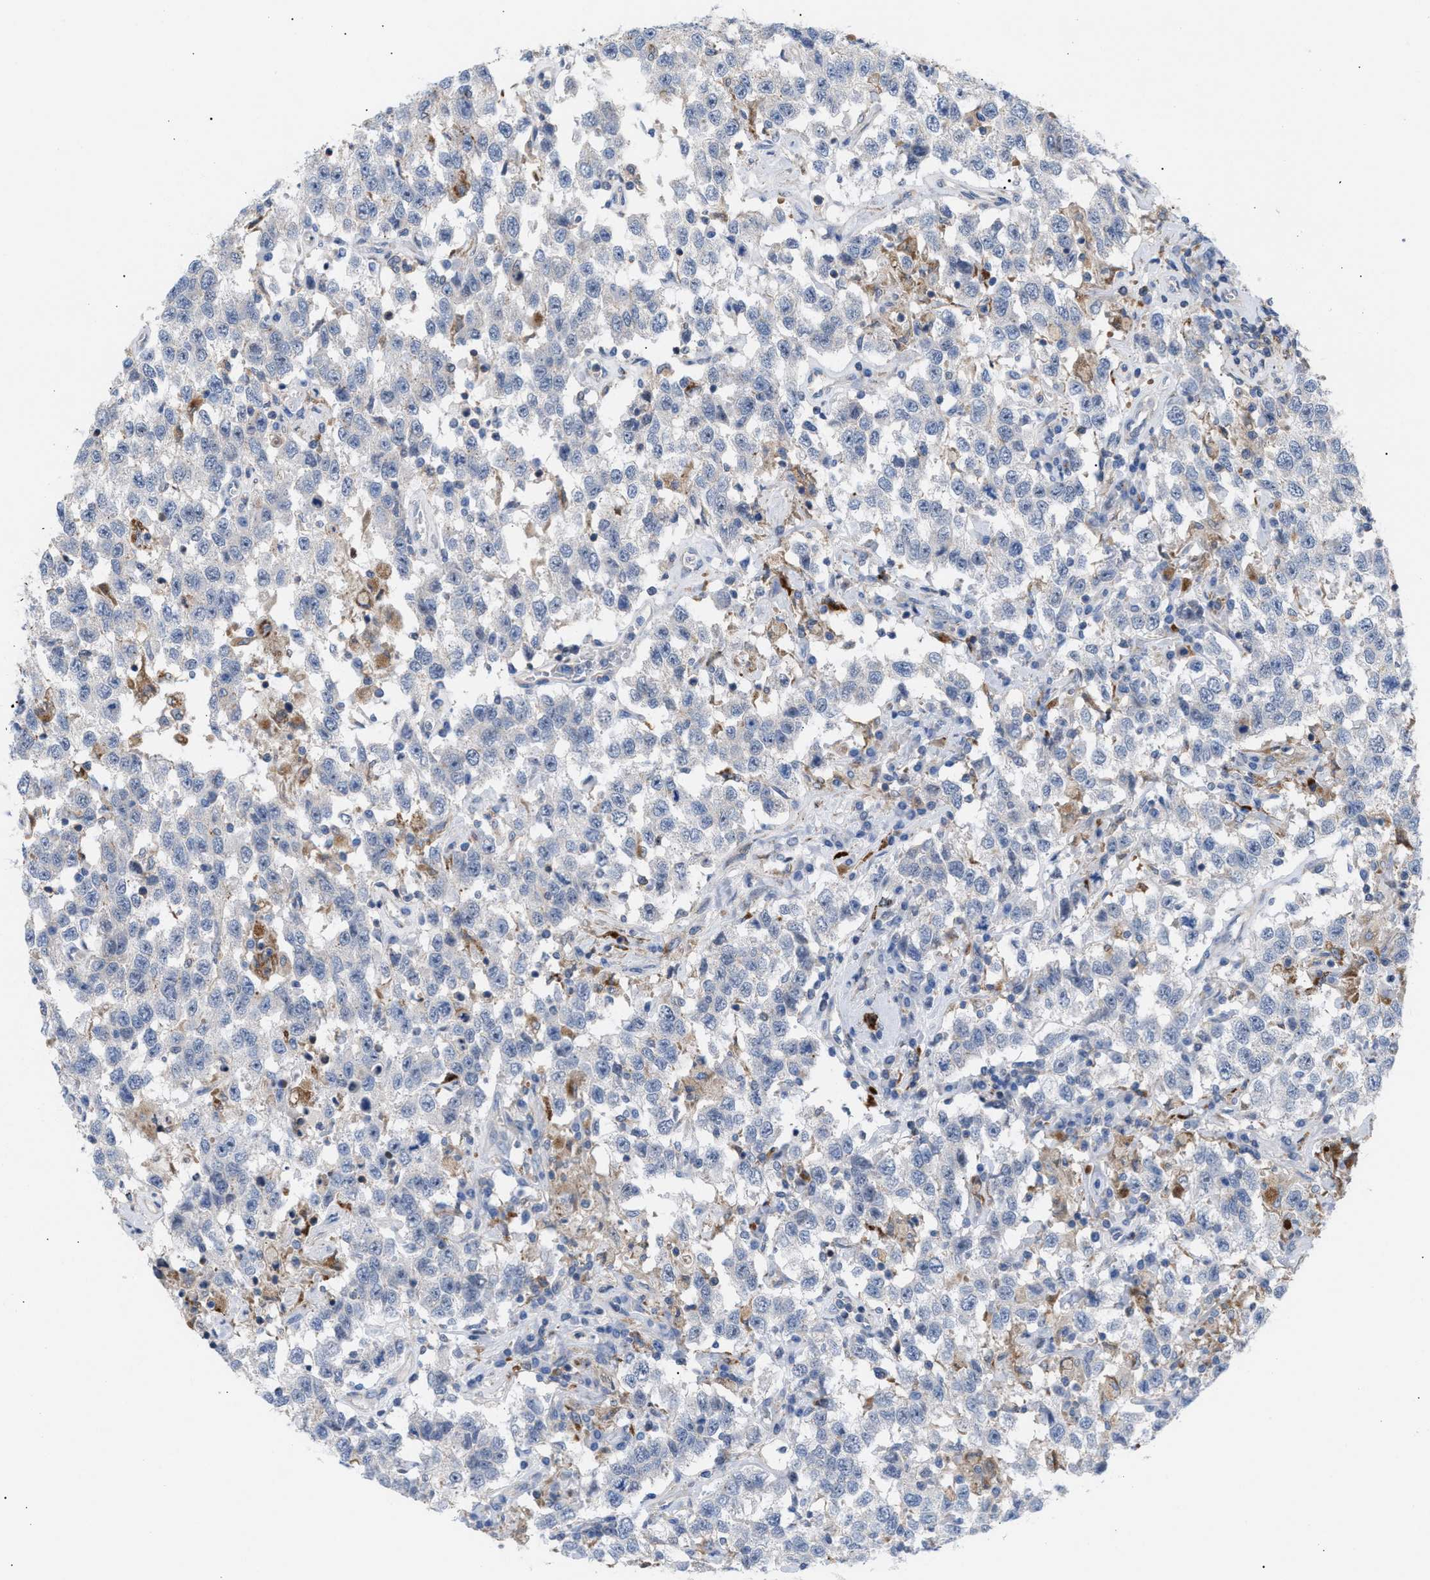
{"staining": {"intensity": "negative", "quantity": "none", "location": "none"}, "tissue": "testis cancer", "cell_type": "Tumor cells", "image_type": "cancer", "snomed": [{"axis": "morphology", "description": "Seminoma, NOS"}, {"axis": "topography", "description": "Testis"}], "caption": "Testis cancer was stained to show a protein in brown. There is no significant staining in tumor cells. (Stains: DAB immunohistochemistry (IHC) with hematoxylin counter stain, Microscopy: brightfield microscopy at high magnification).", "gene": "MBTD1", "patient": {"sex": "male", "age": 41}}